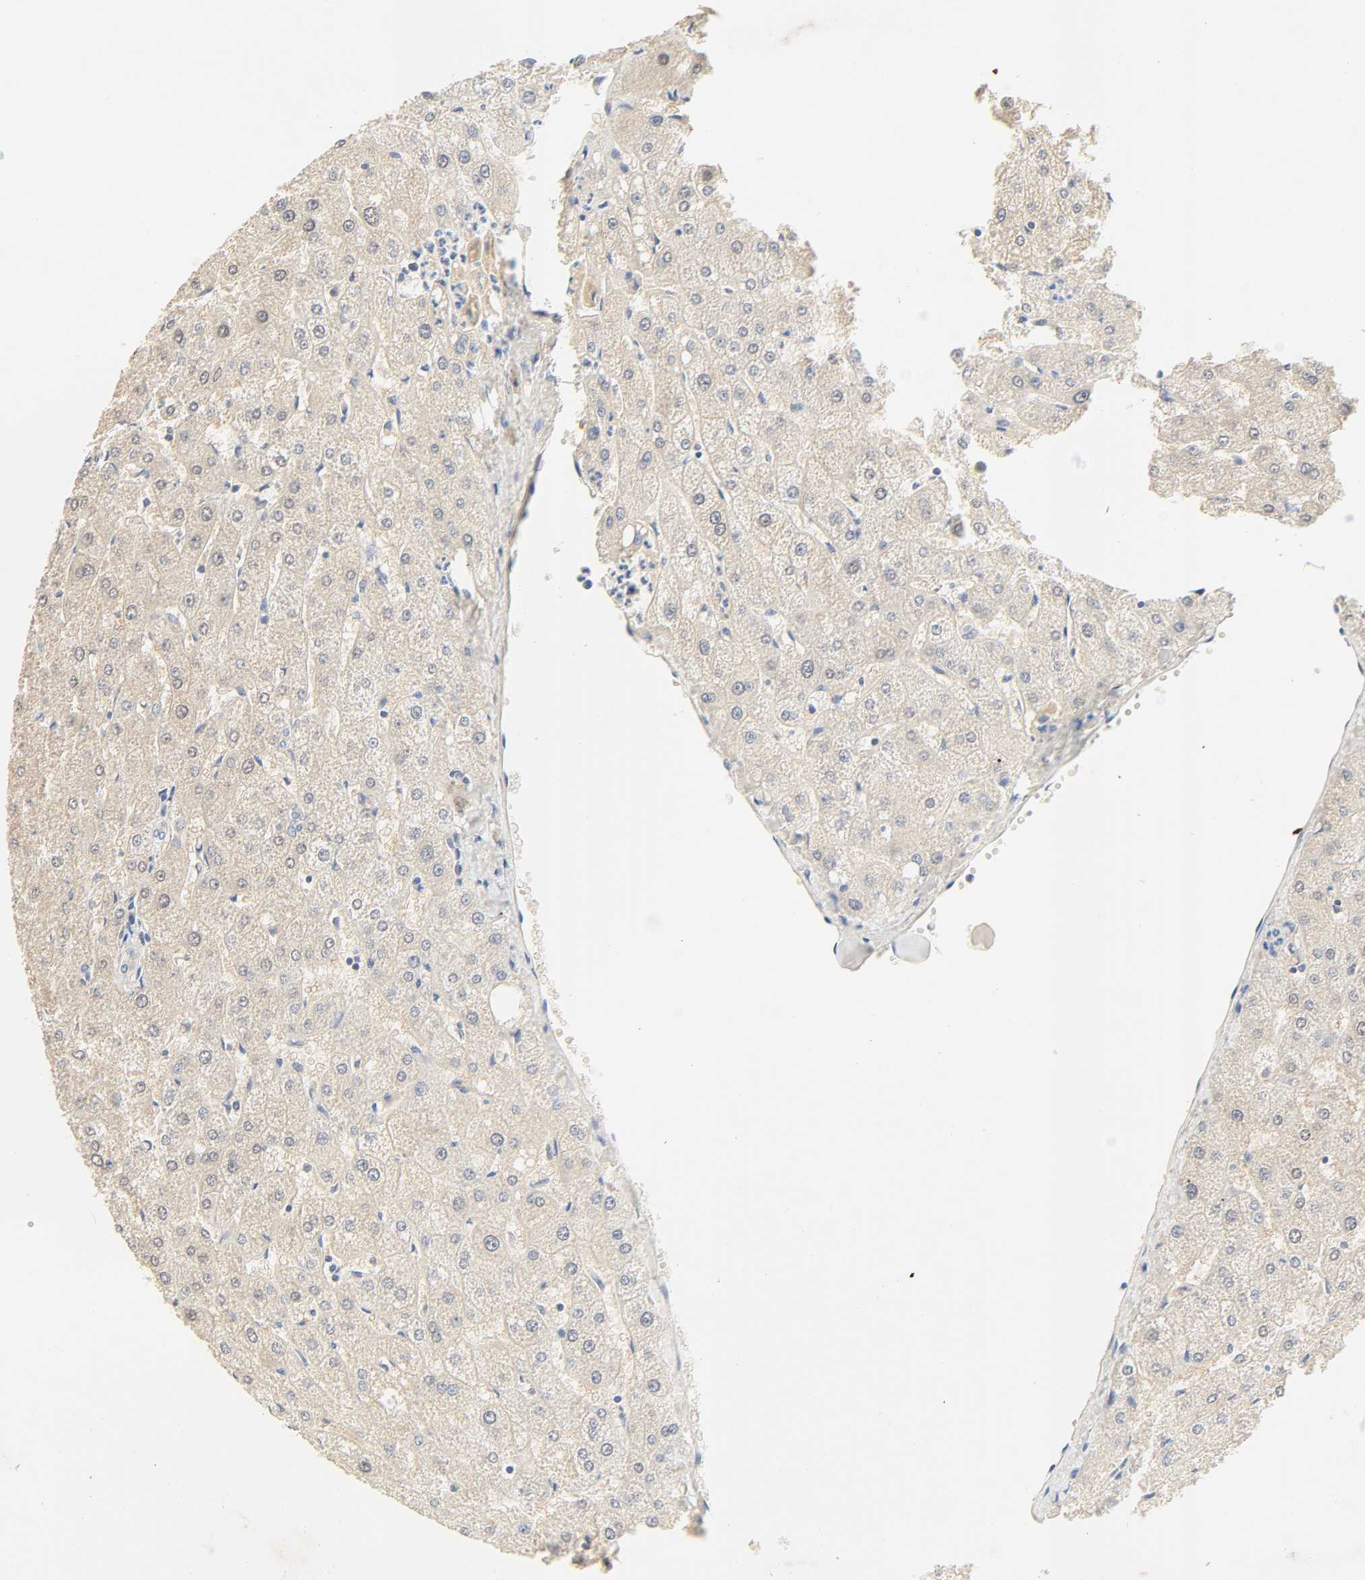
{"staining": {"intensity": "negative", "quantity": "none", "location": "none"}, "tissue": "liver", "cell_type": "Cholangiocytes", "image_type": "normal", "snomed": [{"axis": "morphology", "description": "Normal tissue, NOS"}, {"axis": "topography", "description": "Liver"}], "caption": "Immunohistochemistry (IHC) photomicrograph of benign liver stained for a protein (brown), which shows no staining in cholangiocytes.", "gene": "BORCS8", "patient": {"sex": "male", "age": 67}}